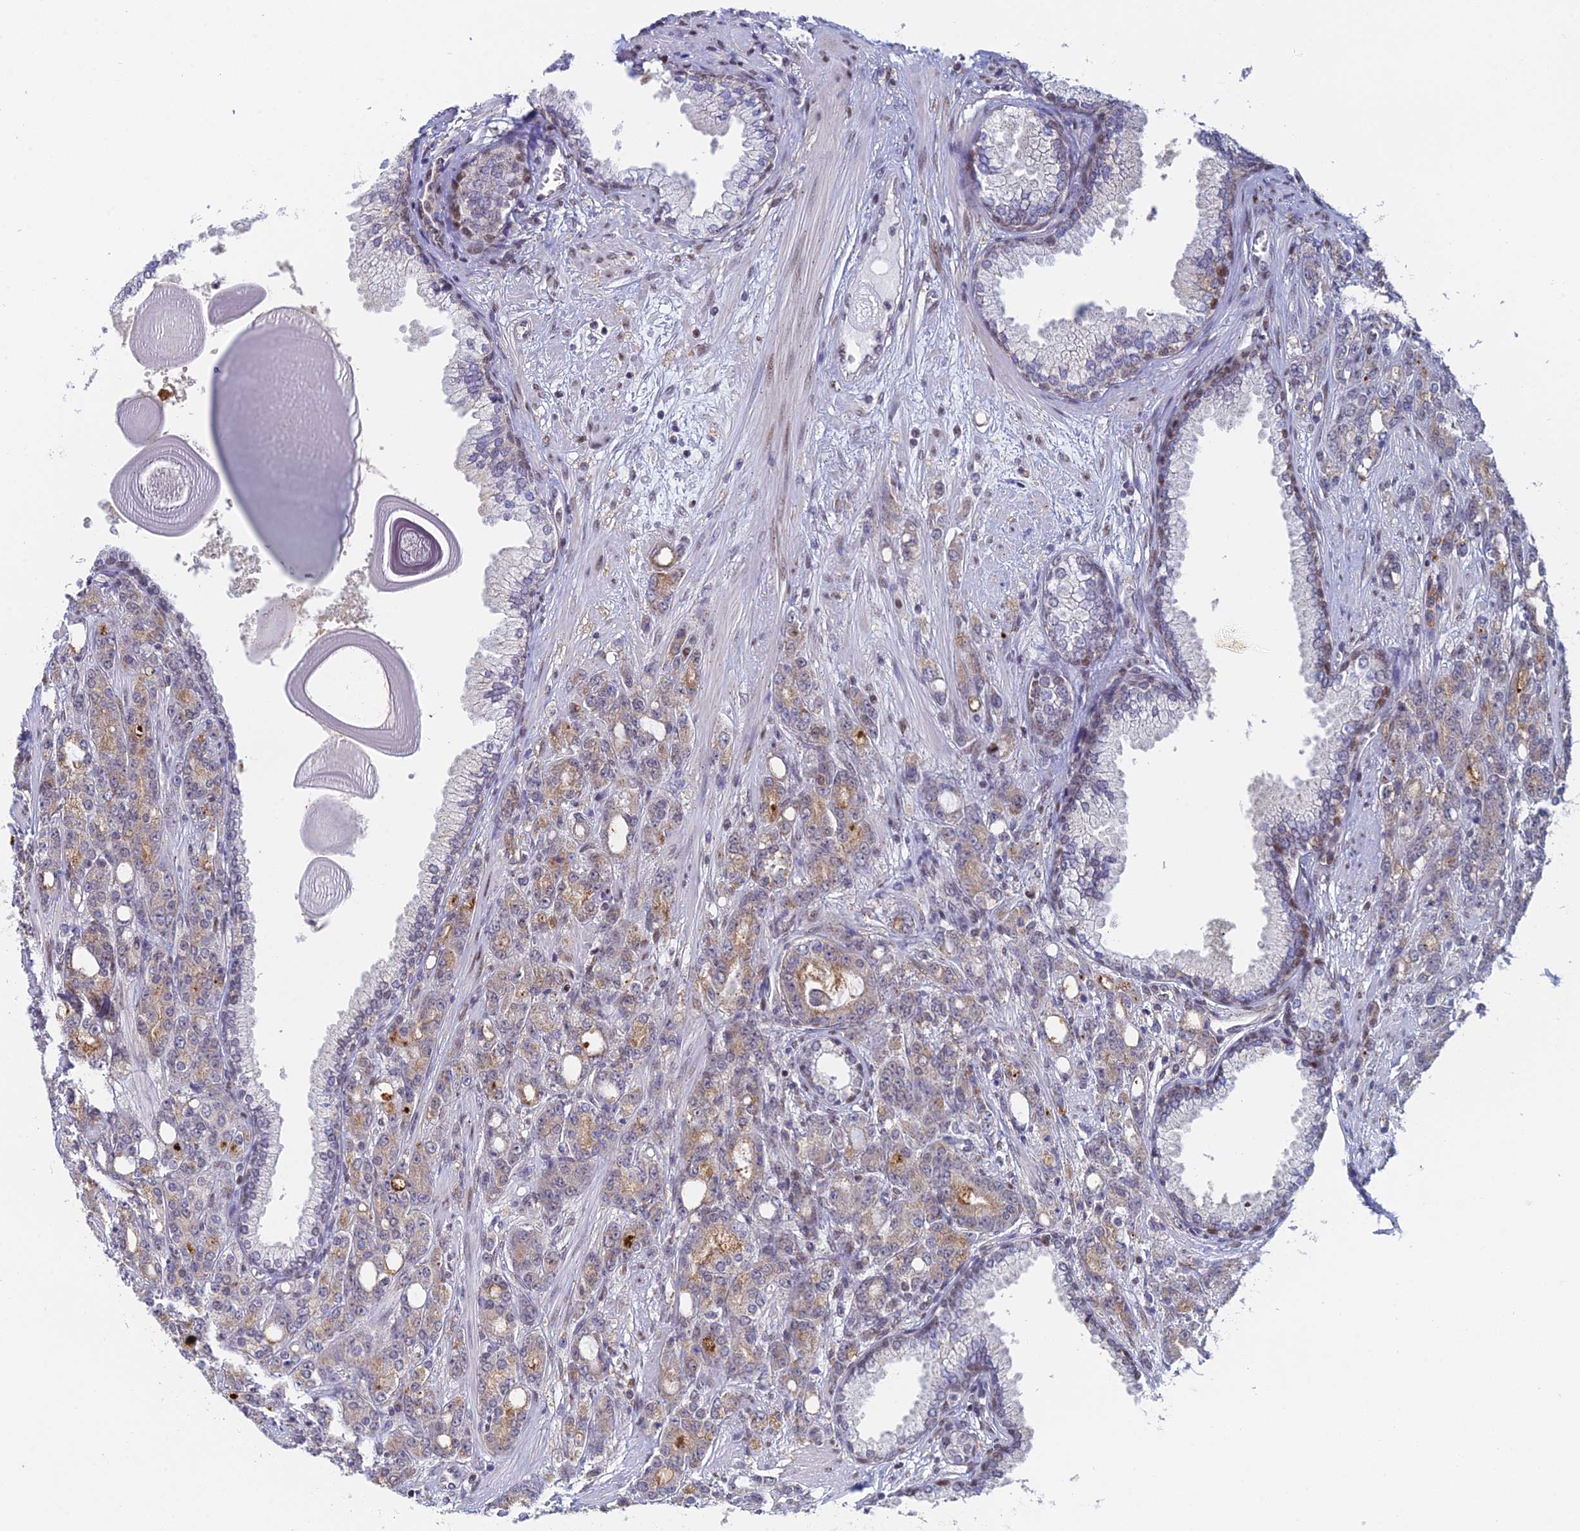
{"staining": {"intensity": "weak", "quantity": "25%-75%", "location": "cytoplasmic/membranous"}, "tissue": "prostate cancer", "cell_type": "Tumor cells", "image_type": "cancer", "snomed": [{"axis": "morphology", "description": "Adenocarcinoma, High grade"}, {"axis": "topography", "description": "Prostate"}], "caption": "Immunohistochemical staining of human prostate cancer (high-grade adenocarcinoma) demonstrates weak cytoplasmic/membranous protein positivity in approximately 25%-75% of tumor cells.", "gene": "MRPL17", "patient": {"sex": "male", "age": 62}}